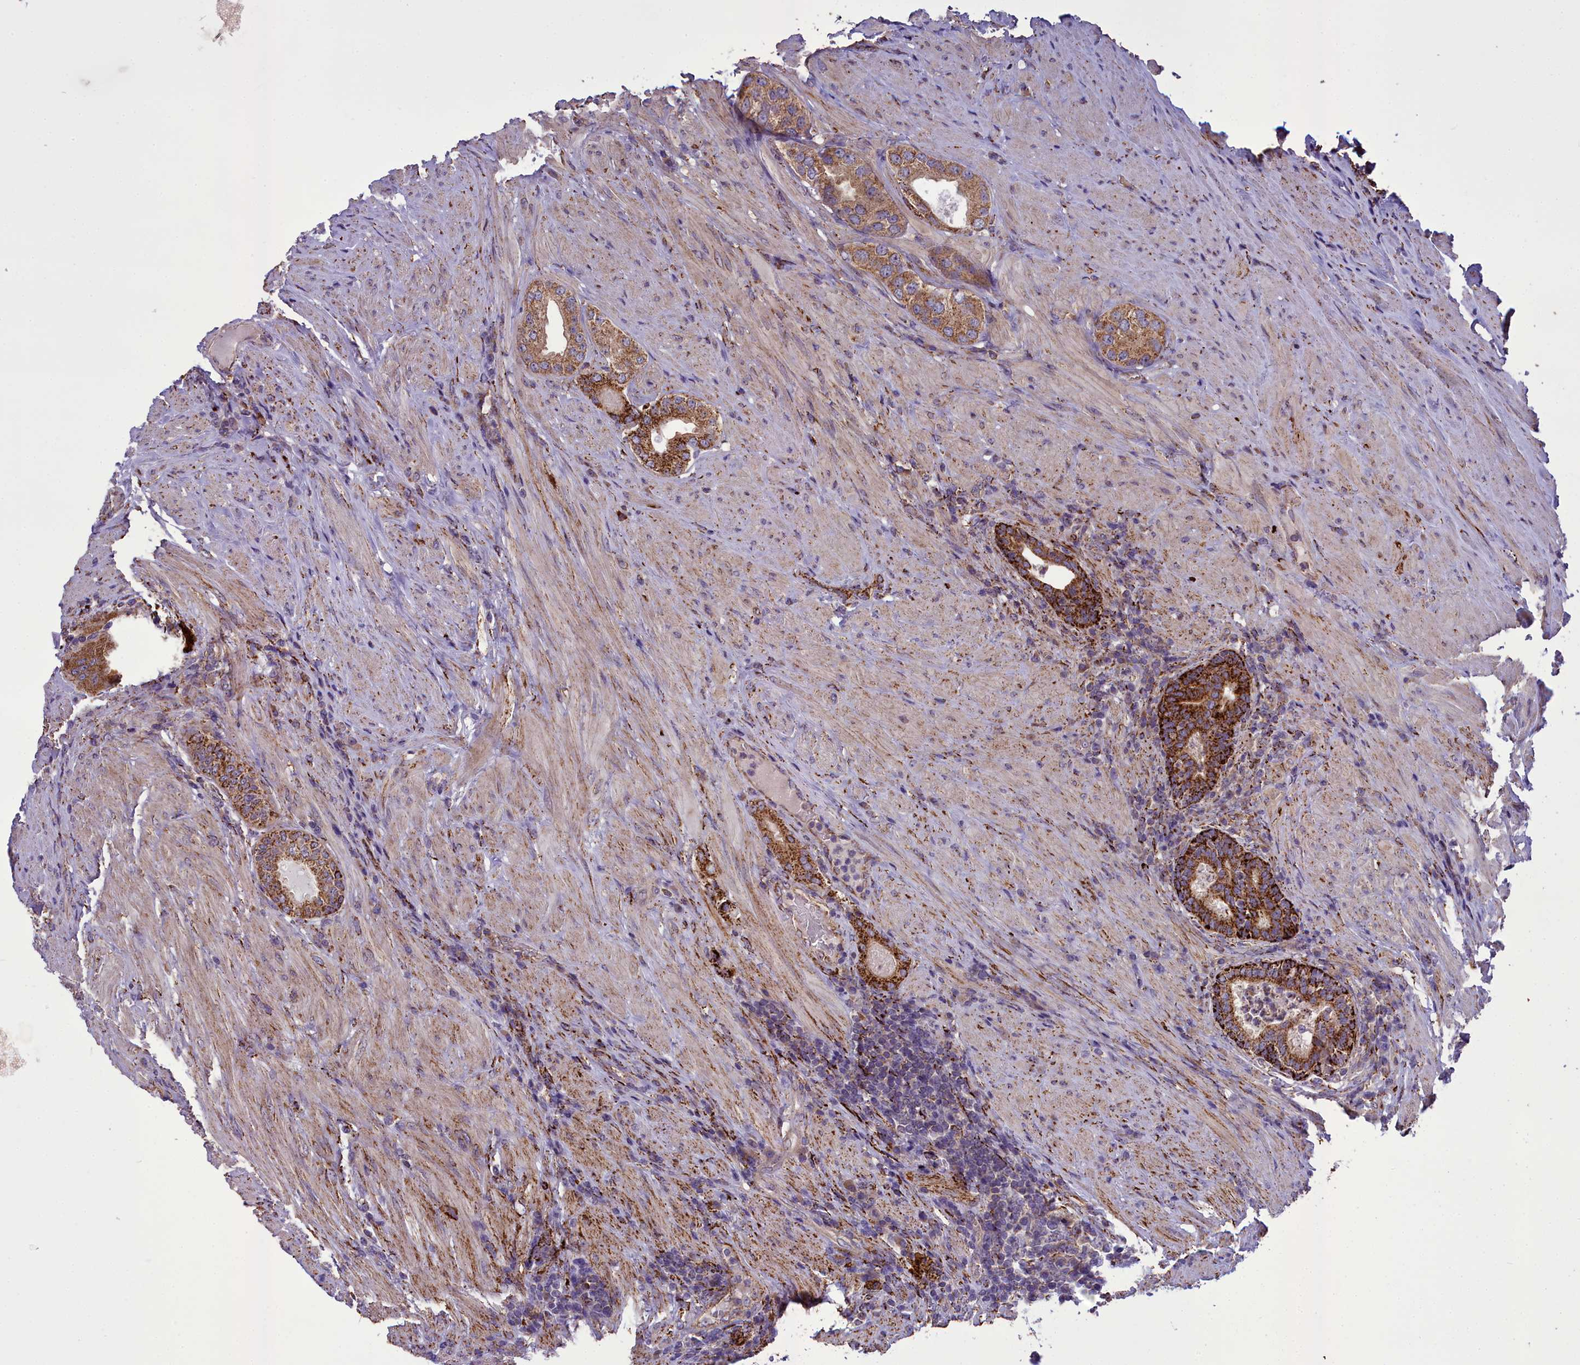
{"staining": {"intensity": "strong", "quantity": ">75%", "location": "cytoplasmic/membranous"}, "tissue": "prostate cancer", "cell_type": "Tumor cells", "image_type": "cancer", "snomed": [{"axis": "morphology", "description": "Adenocarcinoma, Low grade"}, {"axis": "topography", "description": "Prostate"}], "caption": "Strong cytoplasmic/membranous staining is appreciated in approximately >75% of tumor cells in prostate adenocarcinoma (low-grade). The staining was performed using DAB (3,3'-diaminobenzidine) to visualize the protein expression in brown, while the nuclei were stained in blue with hematoxylin (Magnification: 20x).", "gene": "TBC1D24", "patient": {"sex": "male", "age": 68}}